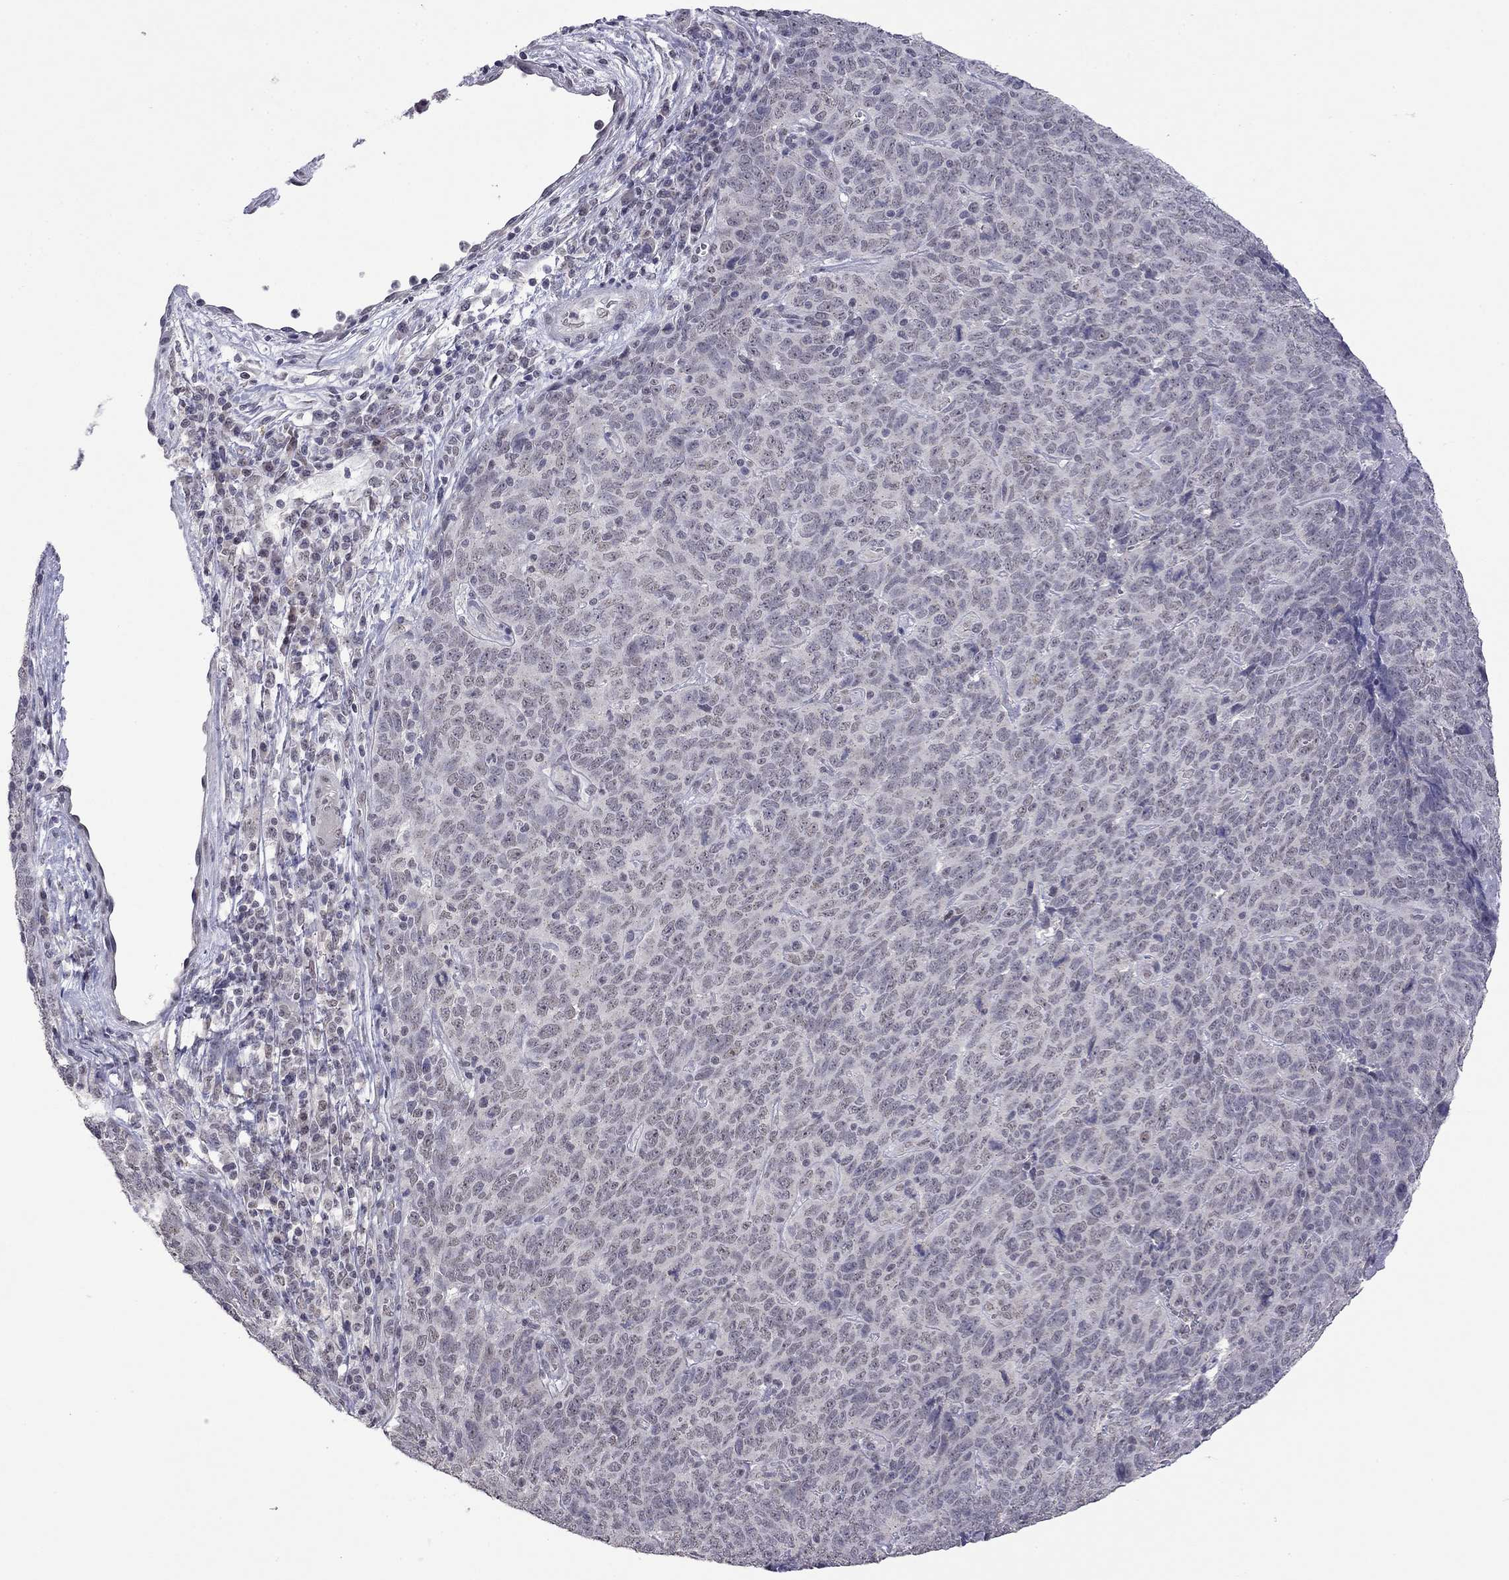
{"staining": {"intensity": "negative", "quantity": "none", "location": "none"}, "tissue": "skin cancer", "cell_type": "Tumor cells", "image_type": "cancer", "snomed": [{"axis": "morphology", "description": "Squamous cell carcinoma, NOS"}, {"axis": "topography", "description": "Skin"}, {"axis": "topography", "description": "Anal"}], "caption": "Skin squamous cell carcinoma was stained to show a protein in brown. There is no significant positivity in tumor cells.", "gene": "WNK3", "patient": {"sex": "female", "age": 51}}